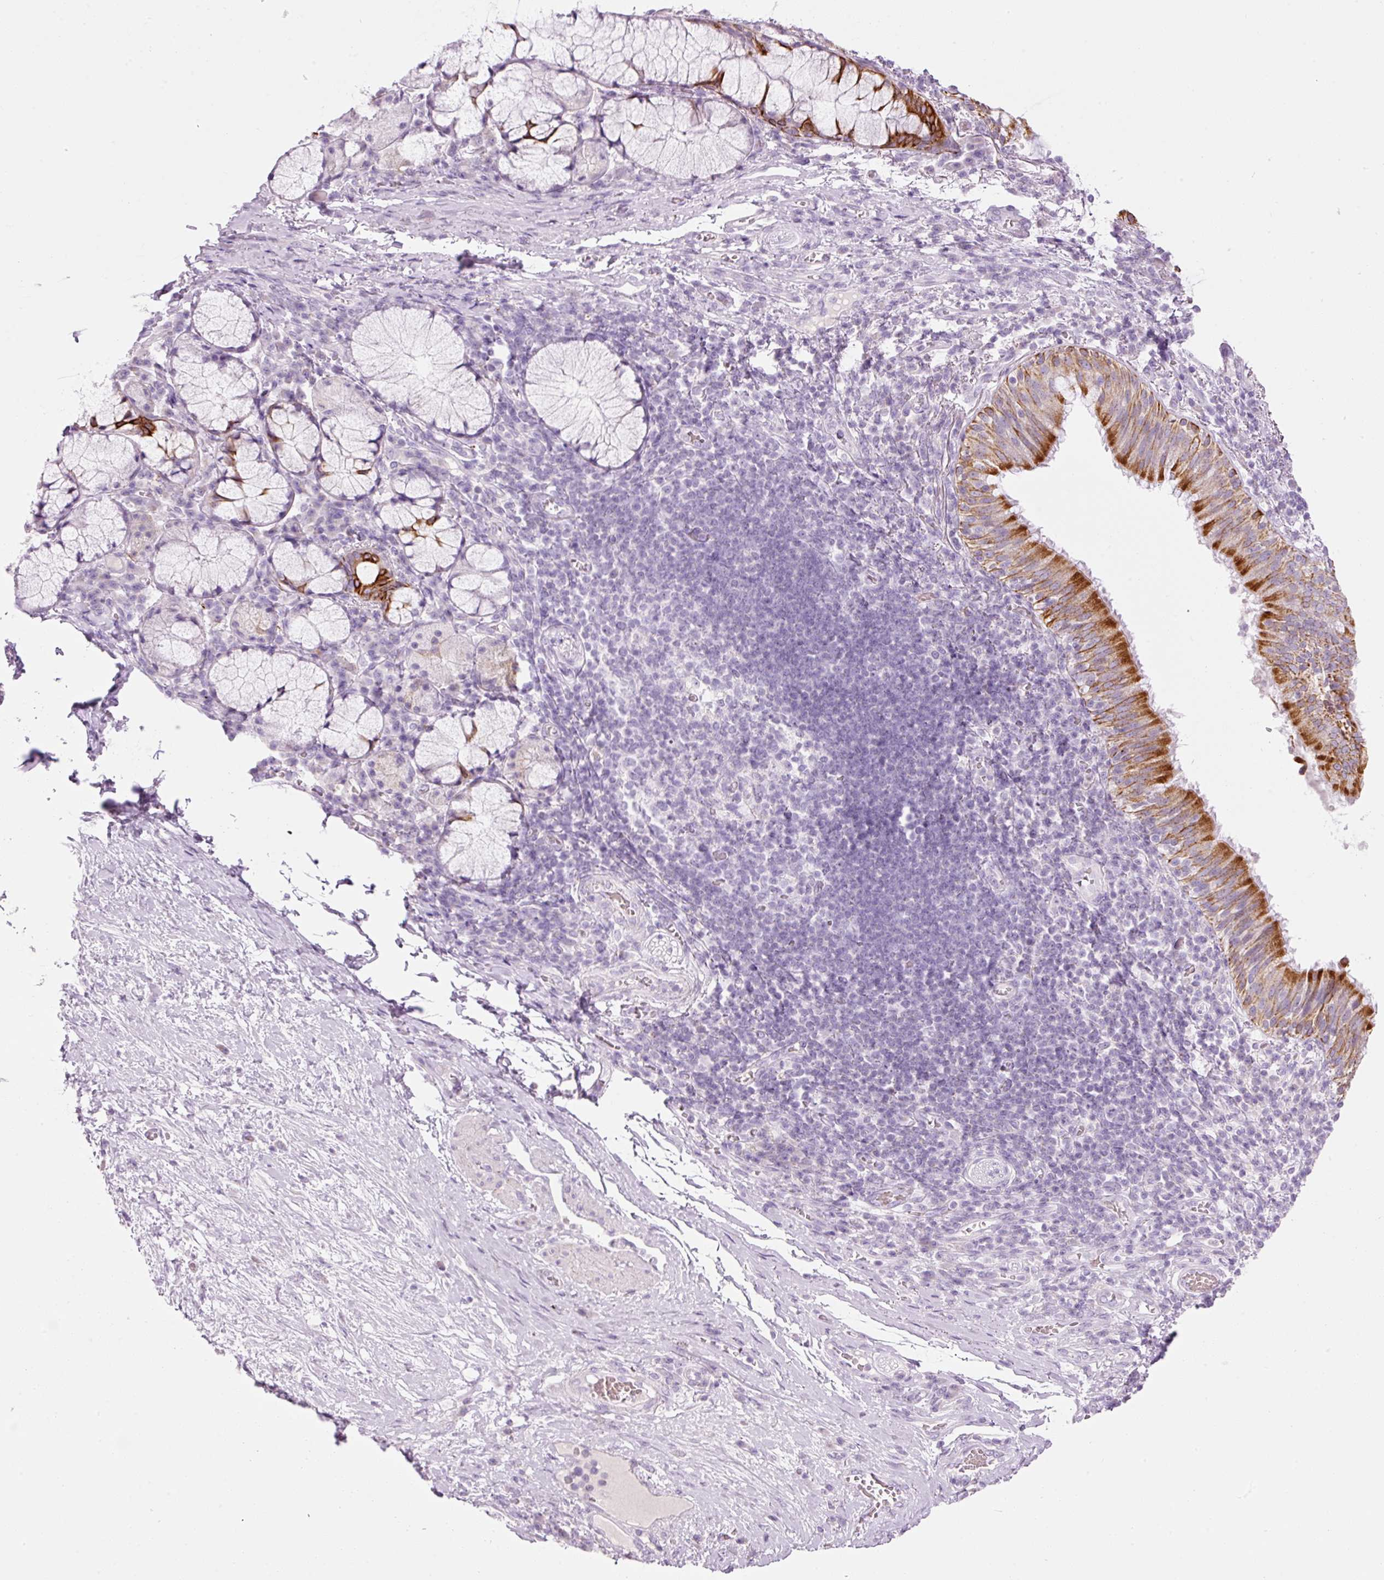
{"staining": {"intensity": "strong", "quantity": "25%-75%", "location": "cytoplasmic/membranous"}, "tissue": "bronchus", "cell_type": "Respiratory epithelial cells", "image_type": "normal", "snomed": [{"axis": "morphology", "description": "Normal tissue, NOS"}, {"axis": "topography", "description": "Cartilage tissue"}, {"axis": "topography", "description": "Bronchus"}], "caption": "Protein expression analysis of unremarkable bronchus reveals strong cytoplasmic/membranous positivity in about 25%-75% of respiratory epithelial cells. Using DAB (3,3'-diaminobenzidine) (brown) and hematoxylin (blue) stains, captured at high magnification using brightfield microscopy.", "gene": "CARD16", "patient": {"sex": "male", "age": 56}}